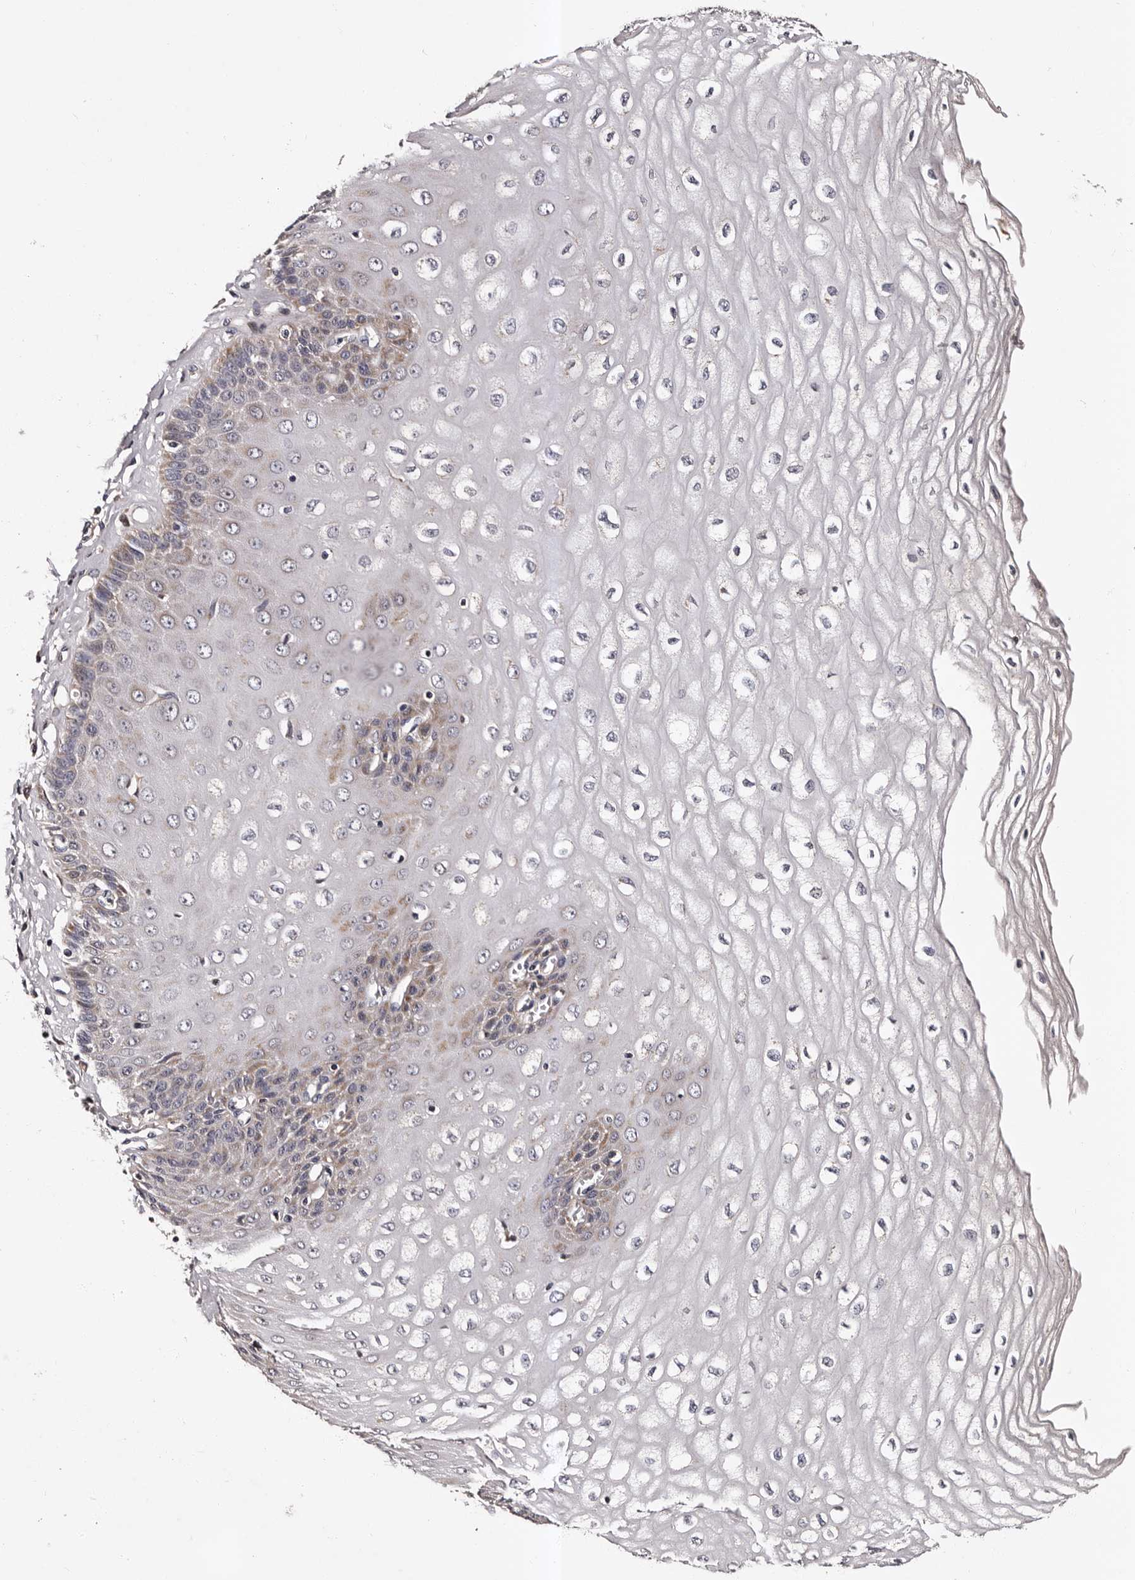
{"staining": {"intensity": "moderate", "quantity": "<25%", "location": "cytoplasmic/membranous"}, "tissue": "esophagus", "cell_type": "Squamous epithelial cells", "image_type": "normal", "snomed": [{"axis": "morphology", "description": "Normal tissue, NOS"}, {"axis": "topography", "description": "Esophagus"}], "caption": "Protein expression analysis of normal esophagus shows moderate cytoplasmic/membranous positivity in approximately <25% of squamous epithelial cells. The staining was performed using DAB (3,3'-diaminobenzidine) to visualize the protein expression in brown, while the nuclei were stained in blue with hematoxylin (Magnification: 20x).", "gene": "ADCK5", "patient": {"sex": "male", "age": 60}}